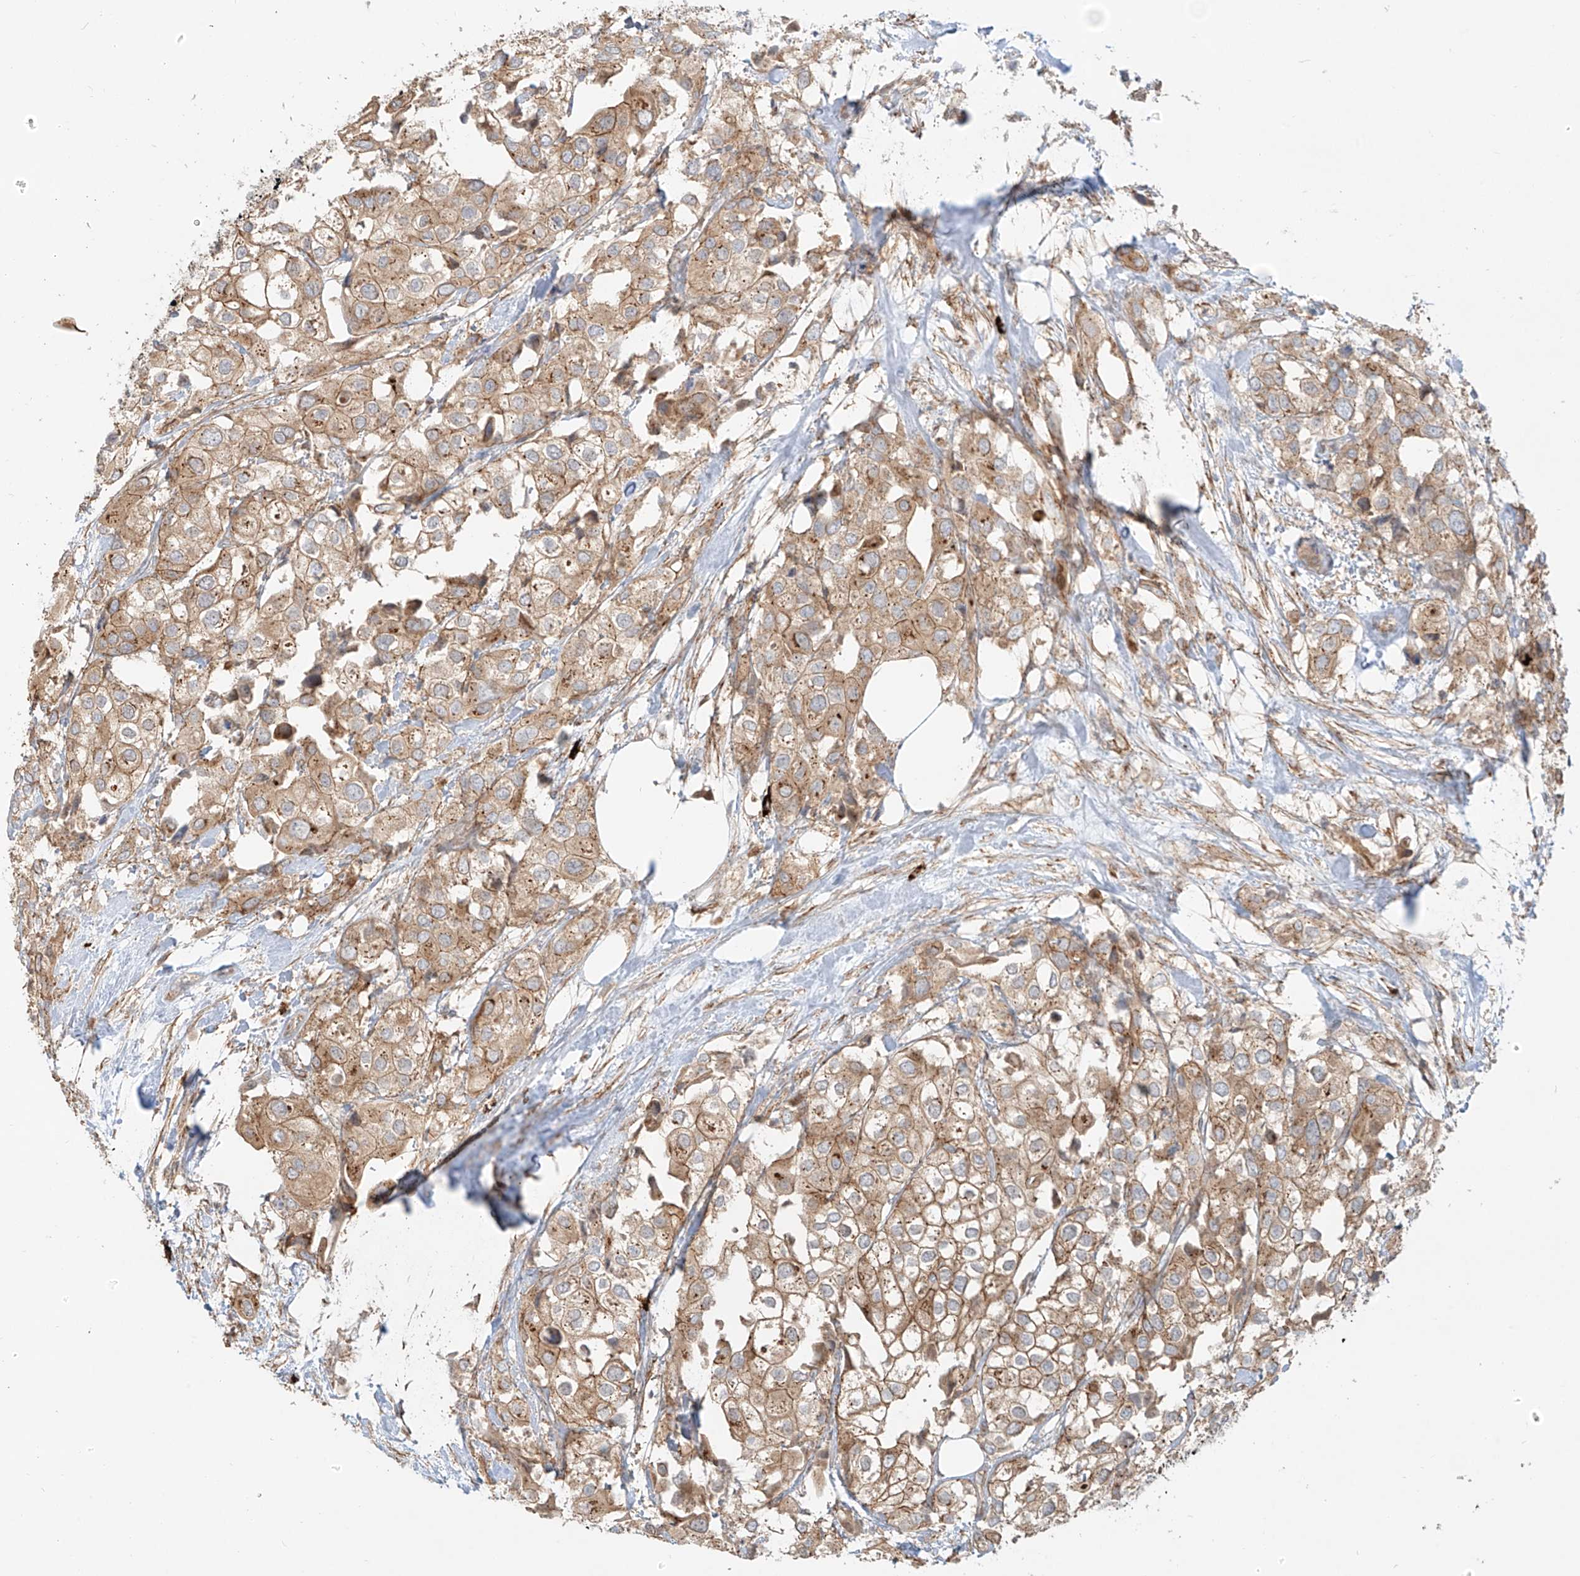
{"staining": {"intensity": "moderate", "quantity": ">75%", "location": "cytoplasmic/membranous"}, "tissue": "urothelial cancer", "cell_type": "Tumor cells", "image_type": "cancer", "snomed": [{"axis": "morphology", "description": "Urothelial carcinoma, High grade"}, {"axis": "topography", "description": "Urinary bladder"}], "caption": "Immunohistochemistry (DAB (3,3'-diaminobenzidine)) staining of human urothelial cancer shows moderate cytoplasmic/membranous protein positivity in approximately >75% of tumor cells. The staining was performed using DAB (3,3'-diaminobenzidine) to visualize the protein expression in brown, while the nuclei were stained in blue with hematoxylin (Magnification: 20x).", "gene": "ZNF287", "patient": {"sex": "male", "age": 64}}